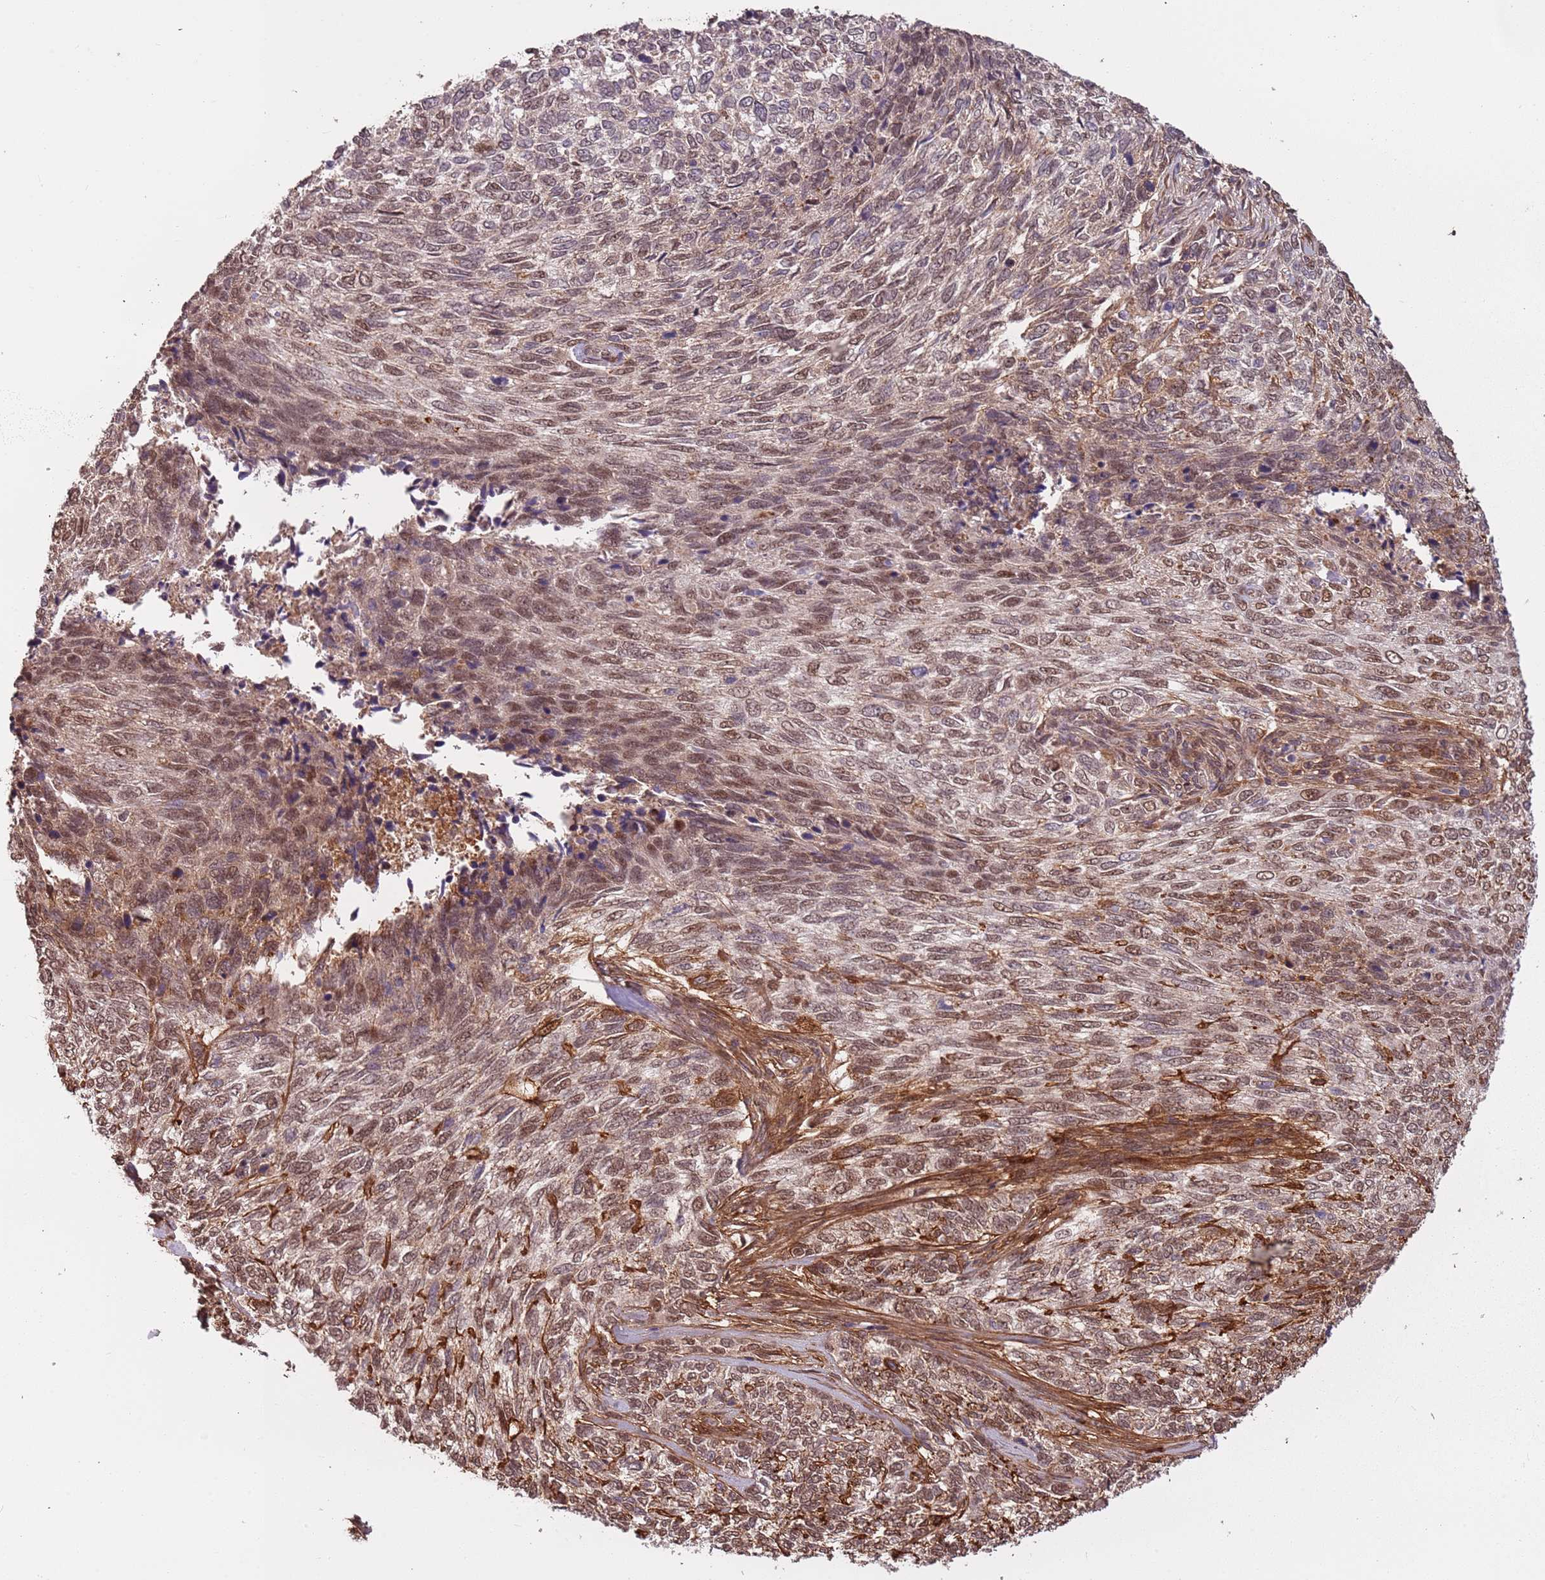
{"staining": {"intensity": "moderate", "quantity": "<25%", "location": "nuclear"}, "tissue": "skin cancer", "cell_type": "Tumor cells", "image_type": "cancer", "snomed": [{"axis": "morphology", "description": "Basal cell carcinoma"}, {"axis": "topography", "description": "Skin"}], "caption": "Immunohistochemistry (IHC) histopathology image of skin cancer stained for a protein (brown), which shows low levels of moderate nuclear staining in approximately <25% of tumor cells.", "gene": "POLR3H", "patient": {"sex": "female", "age": 65}}